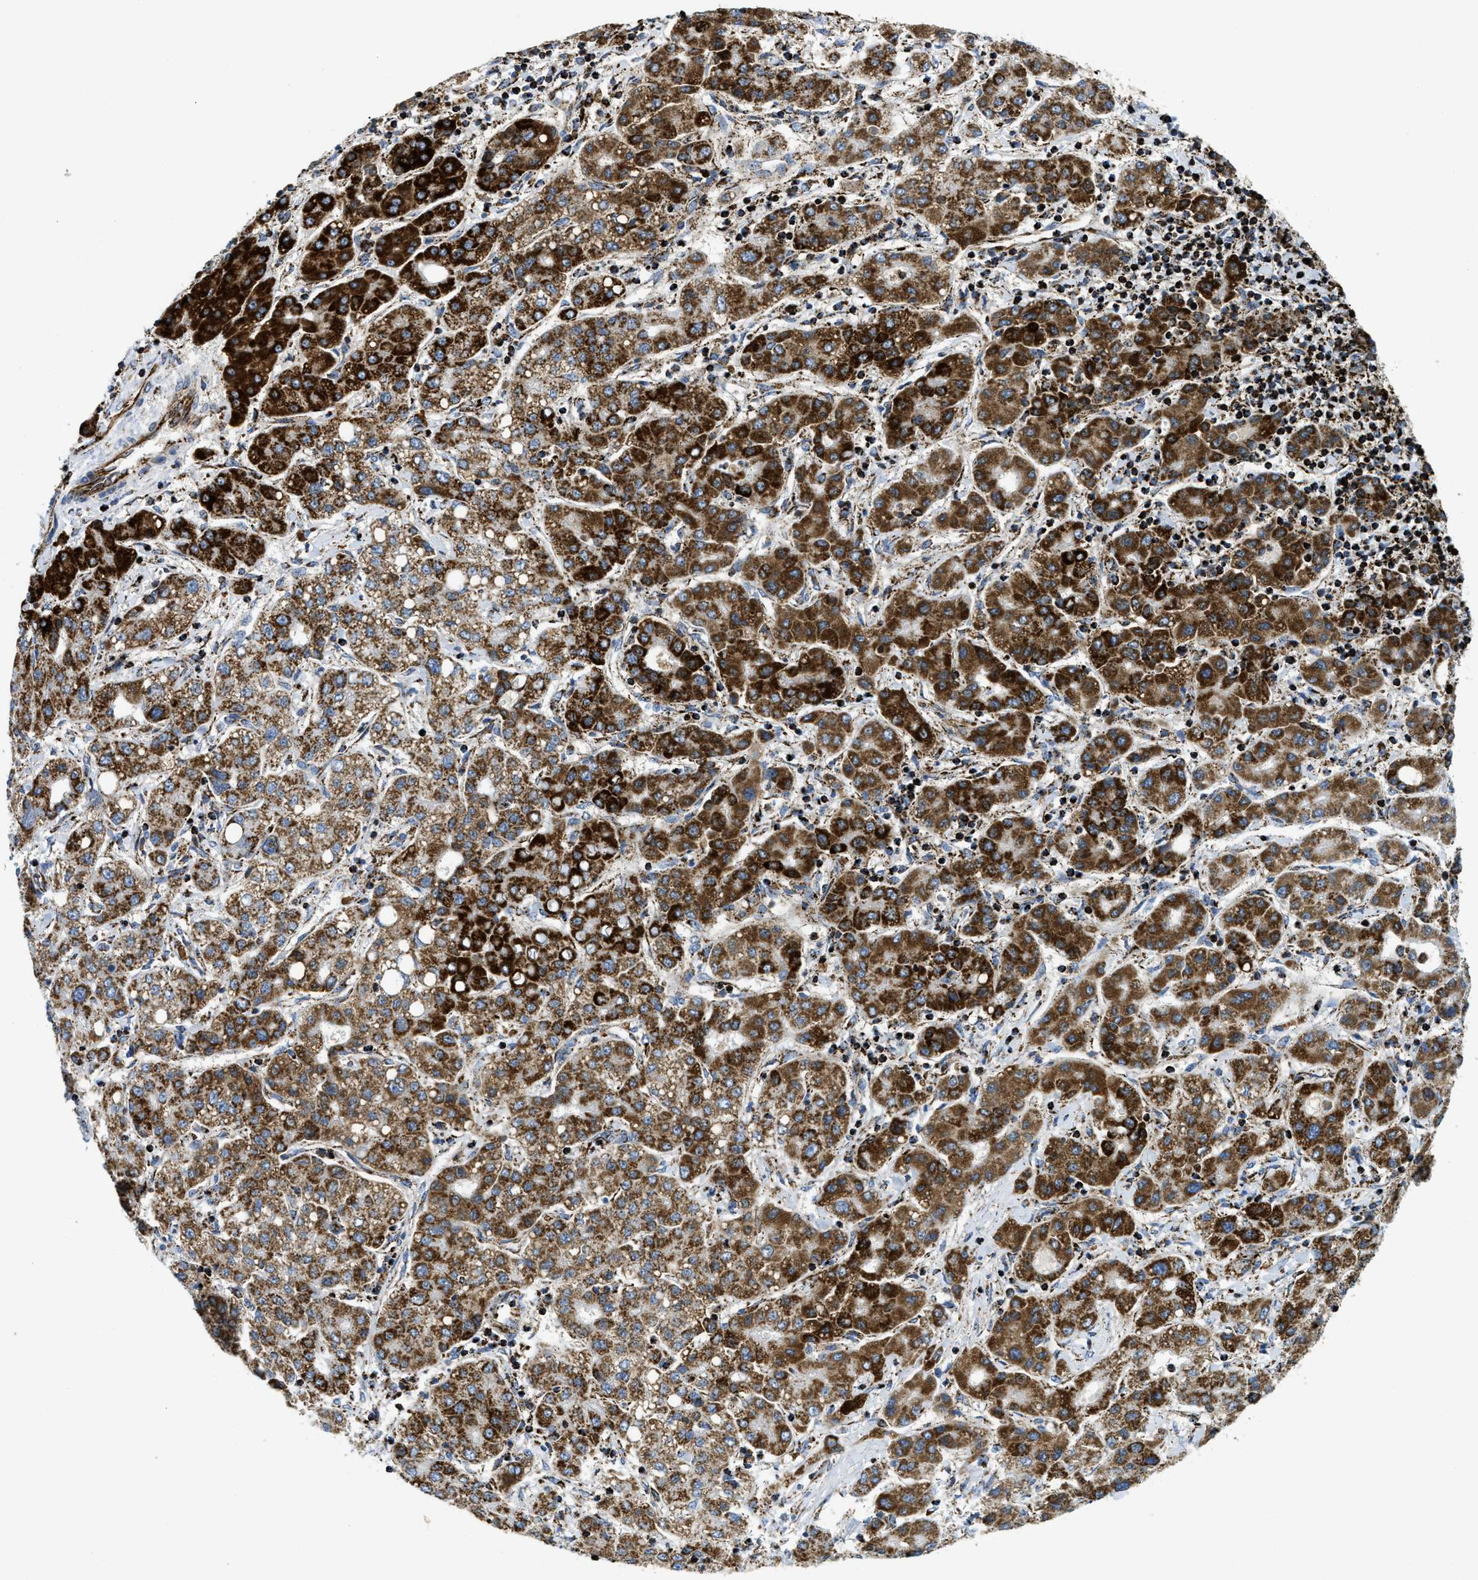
{"staining": {"intensity": "strong", "quantity": ">75%", "location": "cytoplasmic/membranous"}, "tissue": "liver cancer", "cell_type": "Tumor cells", "image_type": "cancer", "snomed": [{"axis": "morphology", "description": "Carcinoma, Hepatocellular, NOS"}, {"axis": "topography", "description": "Liver"}], "caption": "Immunohistochemistry micrograph of neoplastic tissue: human liver cancer (hepatocellular carcinoma) stained using immunohistochemistry (IHC) displays high levels of strong protein expression localized specifically in the cytoplasmic/membranous of tumor cells, appearing as a cytoplasmic/membranous brown color.", "gene": "SQOR", "patient": {"sex": "male", "age": 65}}